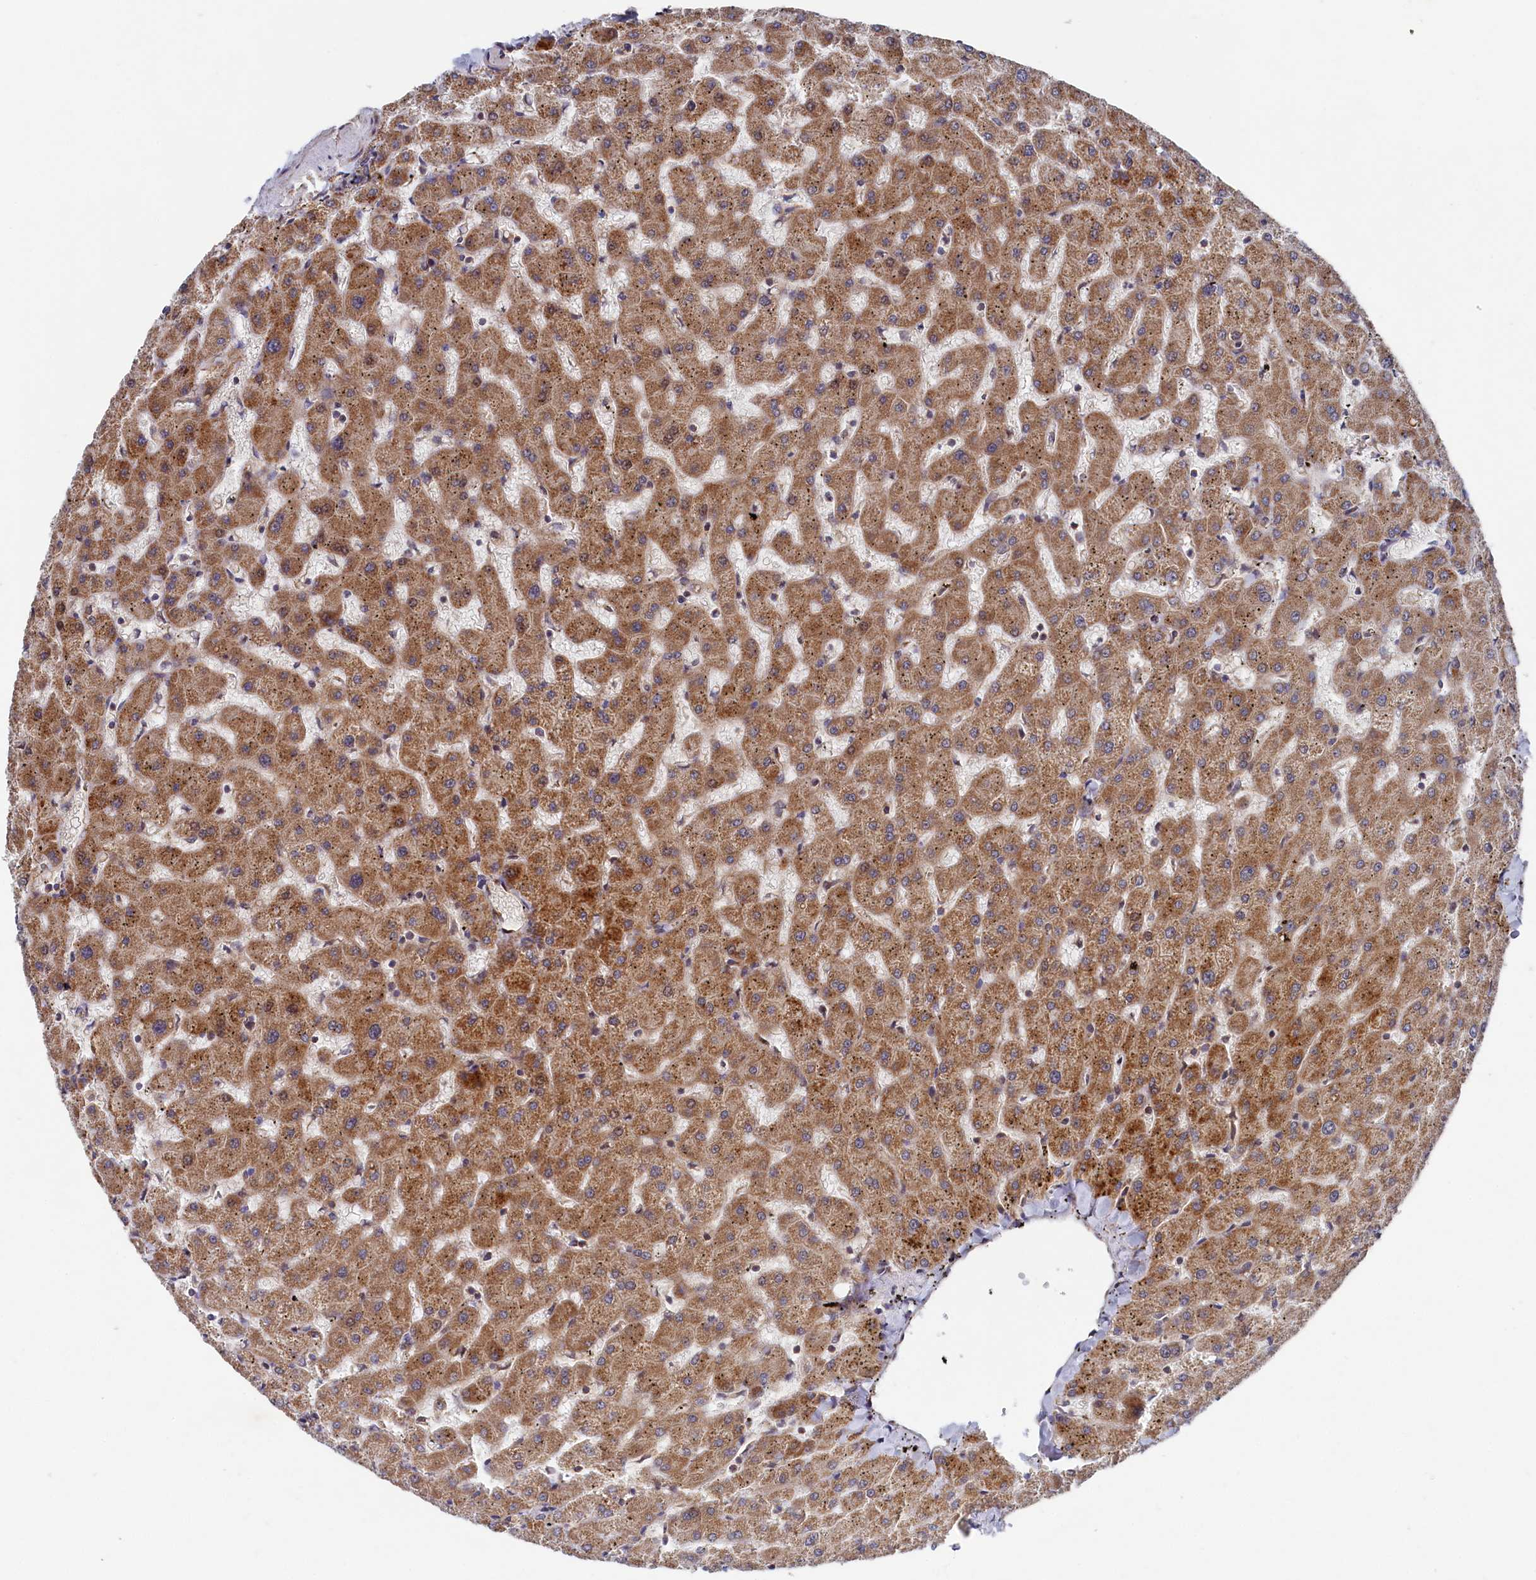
{"staining": {"intensity": "weak", "quantity": ">75%", "location": "cytoplasmic/membranous"}, "tissue": "liver", "cell_type": "Cholangiocytes", "image_type": "normal", "snomed": [{"axis": "morphology", "description": "Normal tissue, NOS"}, {"axis": "topography", "description": "Liver"}], "caption": "Immunohistochemistry of normal human liver shows low levels of weak cytoplasmic/membranous staining in about >75% of cholangiocytes. Using DAB (brown) and hematoxylin (blue) stains, captured at high magnification using brightfield microscopy.", "gene": "SUPV3L1", "patient": {"sex": "female", "age": 63}}